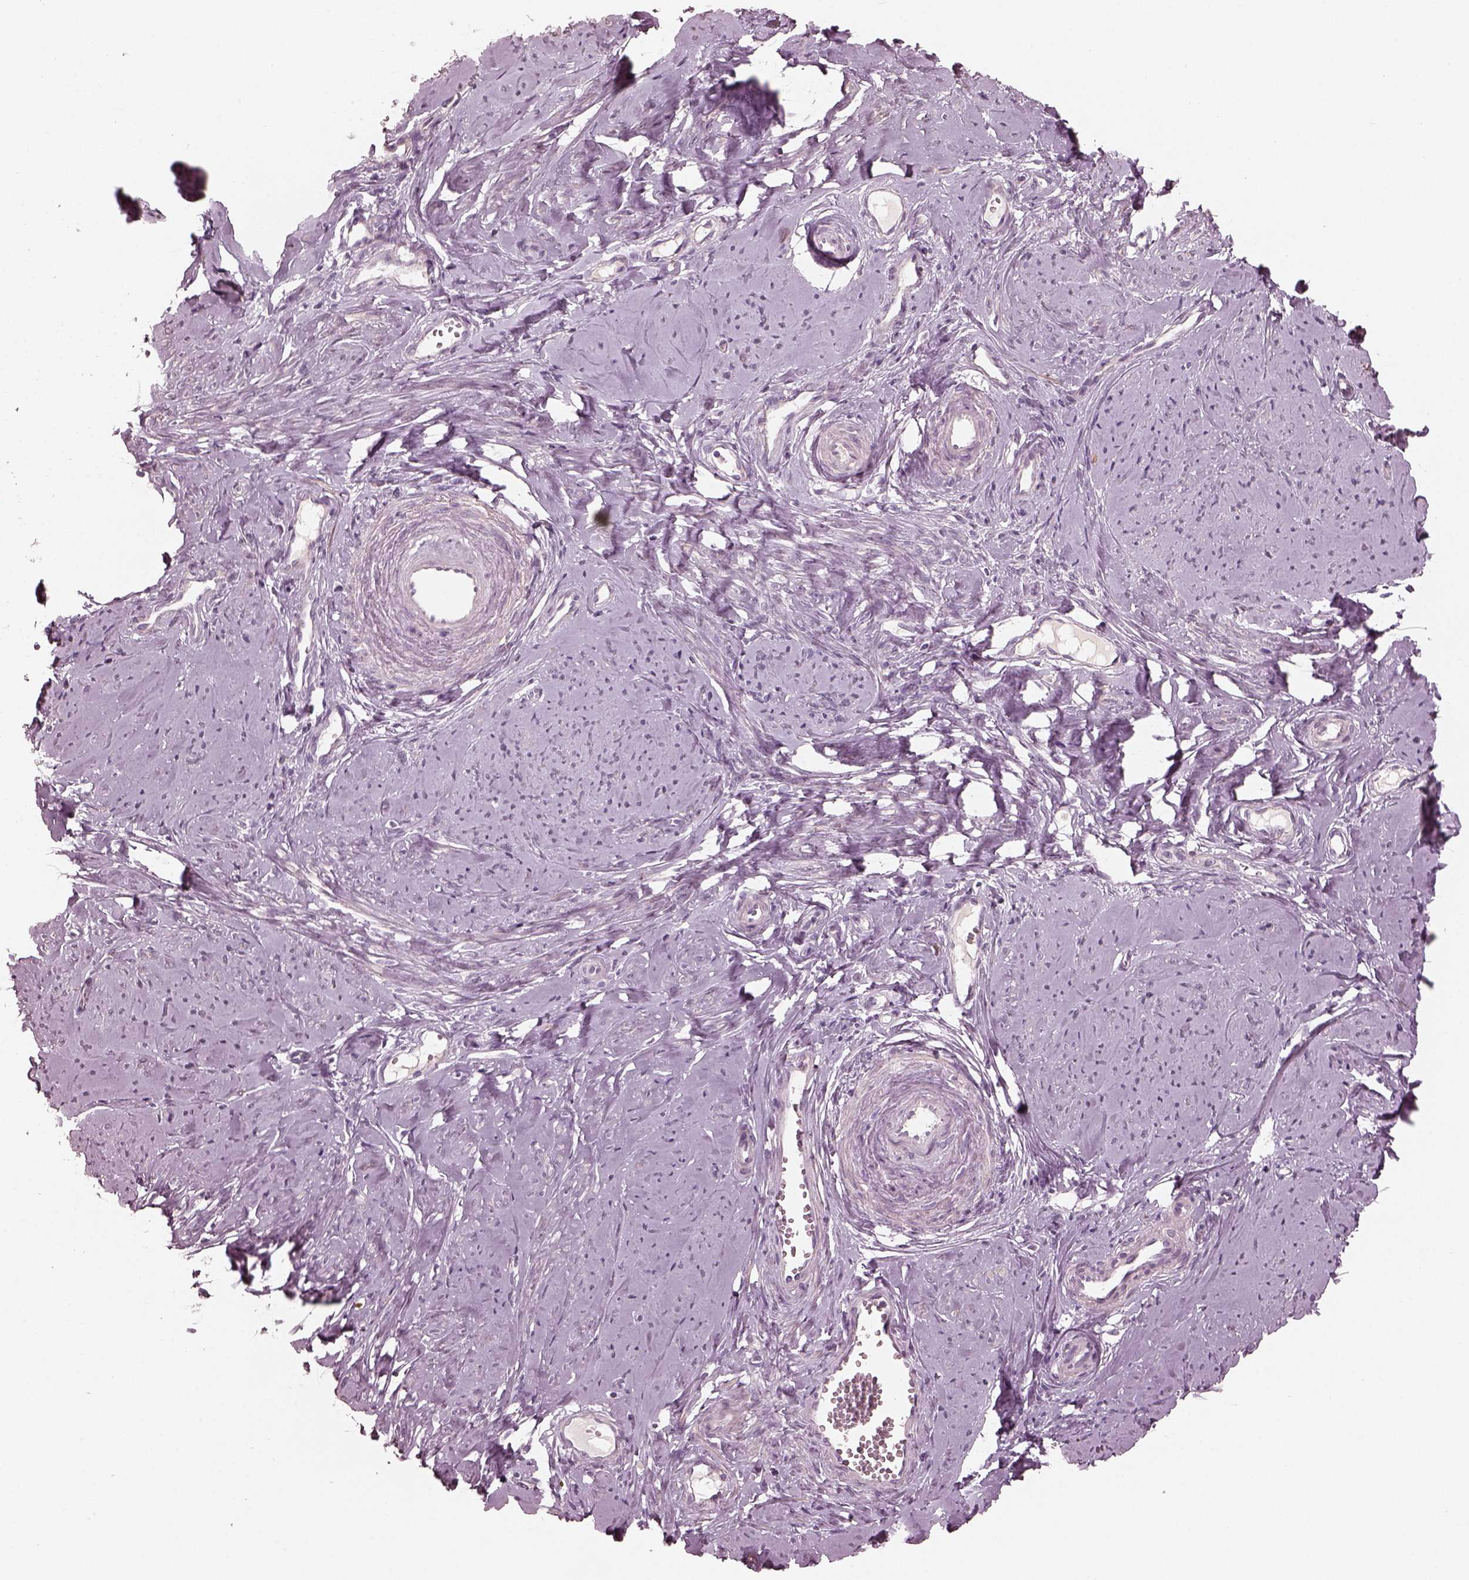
{"staining": {"intensity": "negative", "quantity": "none", "location": "none"}, "tissue": "smooth muscle", "cell_type": "Smooth muscle cells", "image_type": "normal", "snomed": [{"axis": "morphology", "description": "Normal tissue, NOS"}, {"axis": "topography", "description": "Smooth muscle"}], "caption": "This is an immunohistochemistry micrograph of benign human smooth muscle. There is no staining in smooth muscle cells.", "gene": "OPTC", "patient": {"sex": "female", "age": 48}}